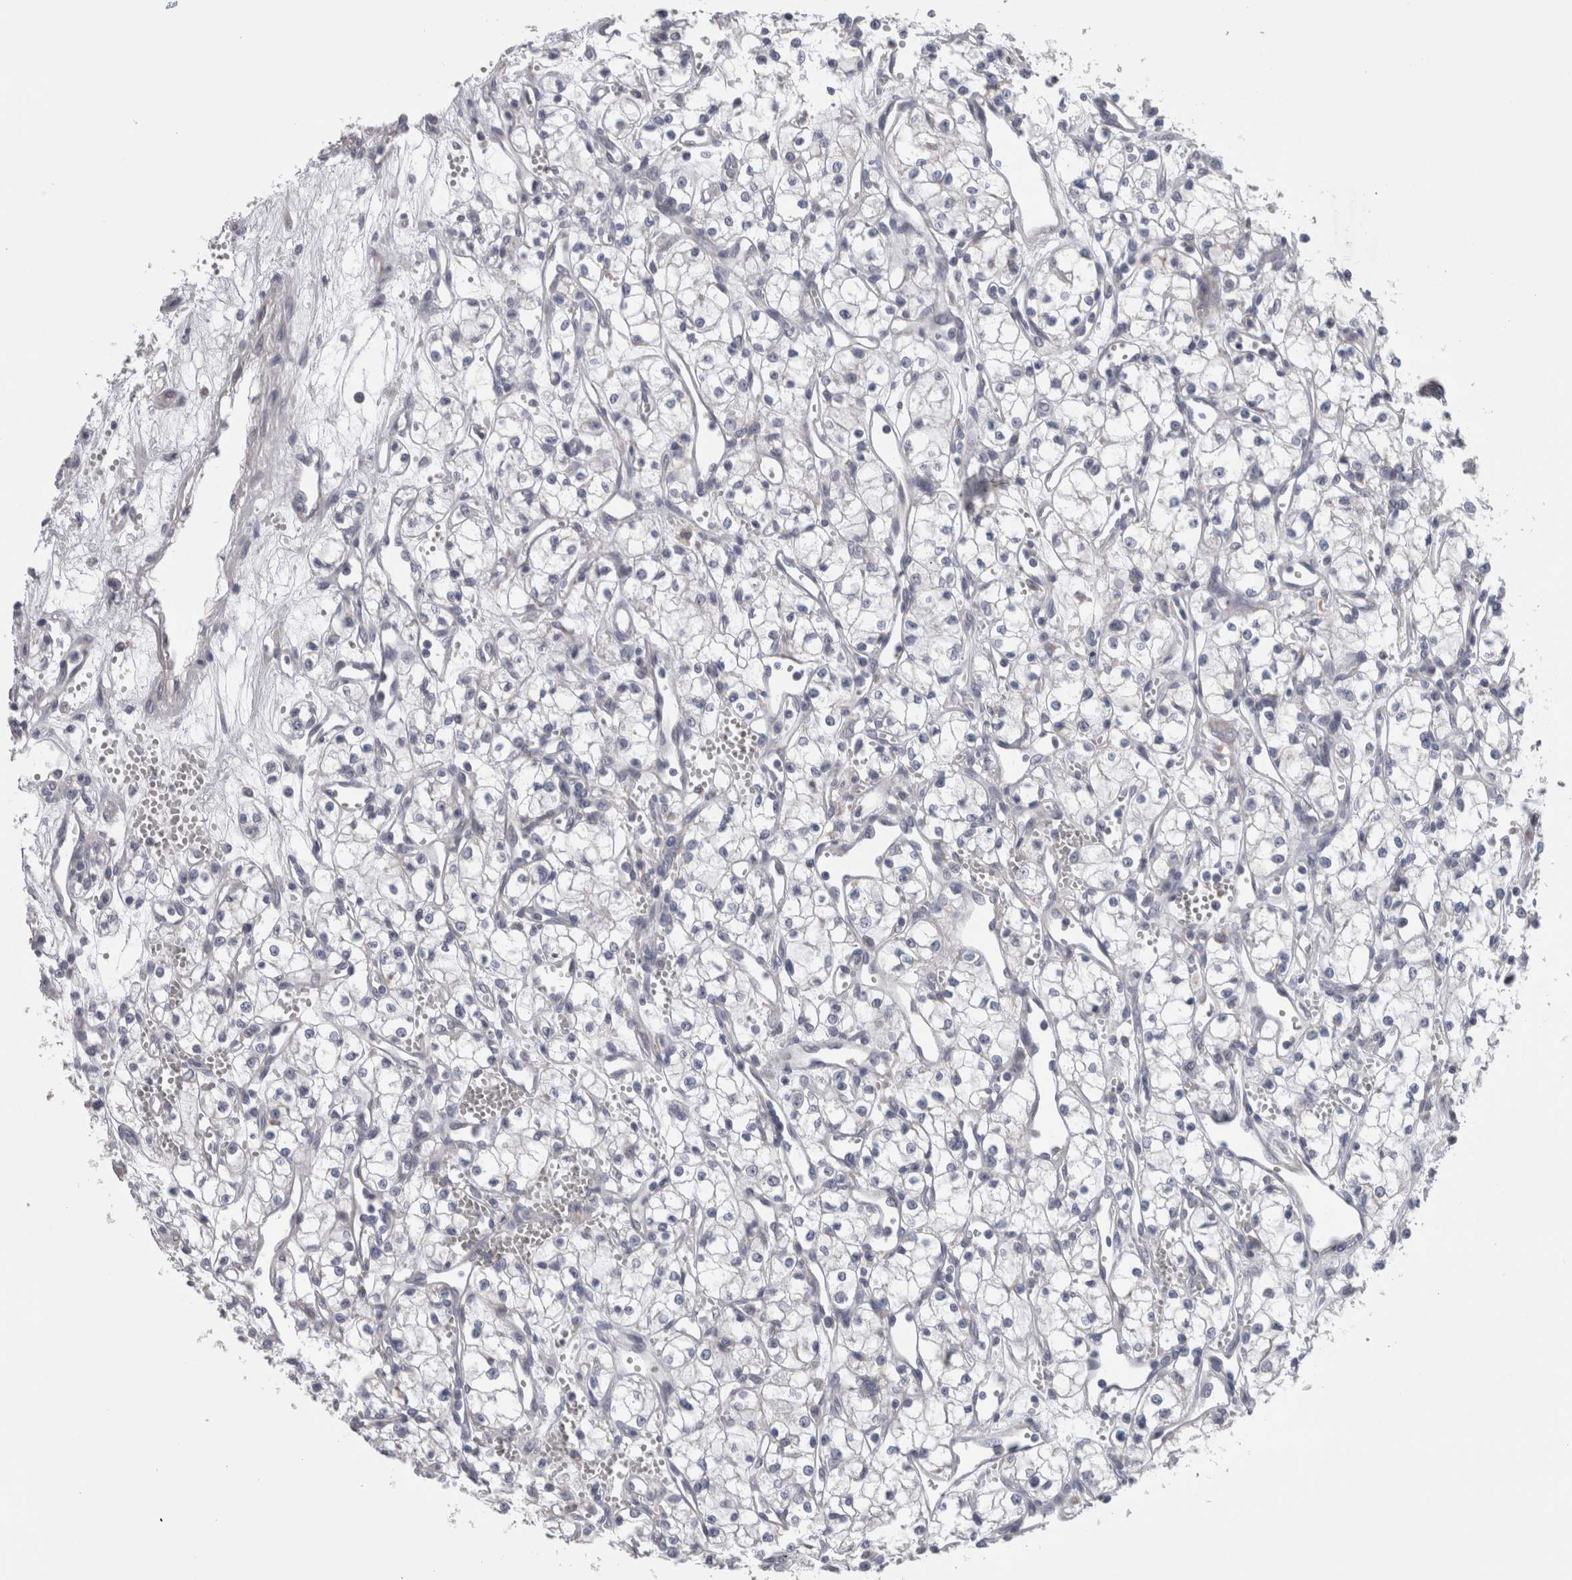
{"staining": {"intensity": "negative", "quantity": "none", "location": "none"}, "tissue": "renal cancer", "cell_type": "Tumor cells", "image_type": "cancer", "snomed": [{"axis": "morphology", "description": "Adenocarcinoma, NOS"}, {"axis": "topography", "description": "Kidney"}], "caption": "Image shows no significant protein expression in tumor cells of renal cancer (adenocarcinoma).", "gene": "GDAP1", "patient": {"sex": "male", "age": 59}}